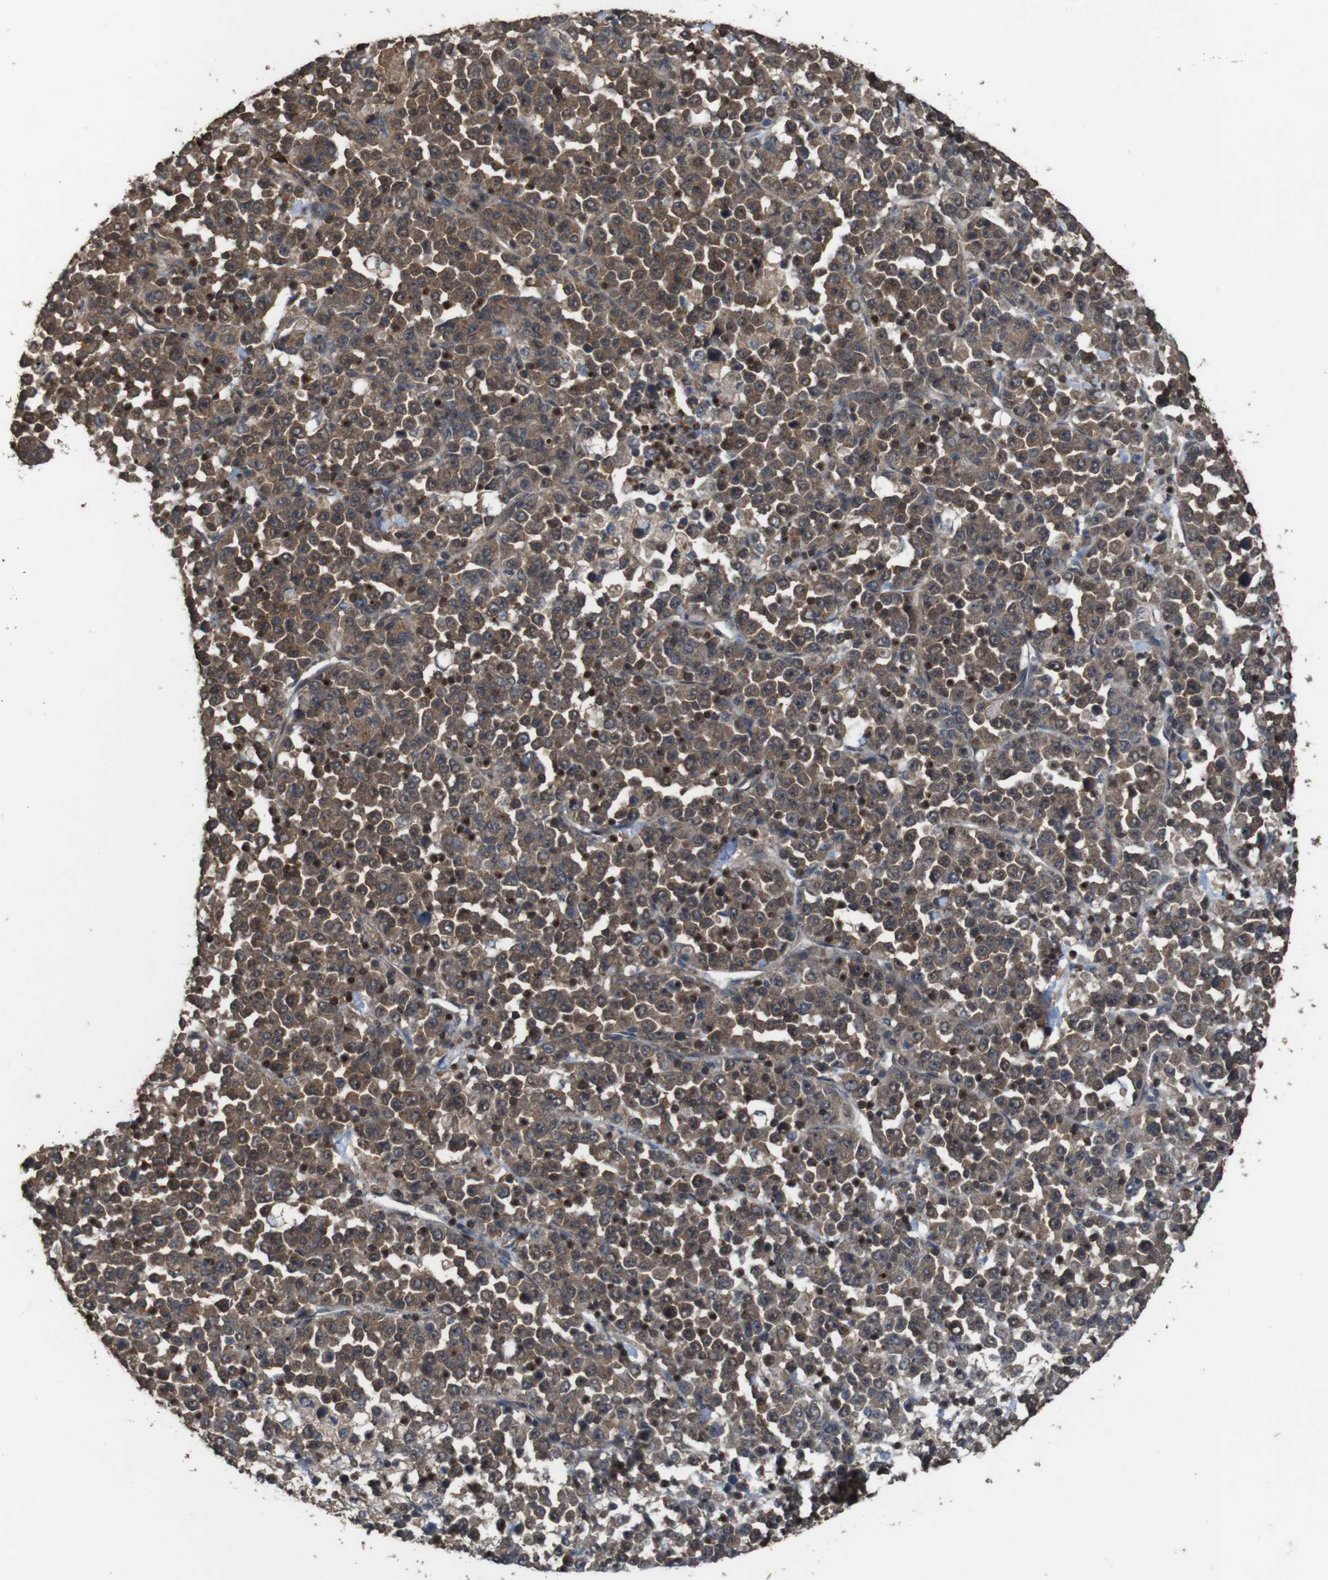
{"staining": {"intensity": "moderate", "quantity": ">75%", "location": "cytoplasmic/membranous"}, "tissue": "stomach cancer", "cell_type": "Tumor cells", "image_type": "cancer", "snomed": [{"axis": "morphology", "description": "Normal tissue, NOS"}, {"axis": "morphology", "description": "Adenocarcinoma, NOS"}, {"axis": "topography", "description": "Stomach, upper"}, {"axis": "topography", "description": "Stomach"}], "caption": "Immunohistochemistry (IHC) staining of adenocarcinoma (stomach), which displays medium levels of moderate cytoplasmic/membranous positivity in approximately >75% of tumor cells indicating moderate cytoplasmic/membranous protein positivity. The staining was performed using DAB (brown) for protein detection and nuclei were counterstained in hematoxylin (blue).", "gene": "BAG4", "patient": {"sex": "male", "age": 59}}